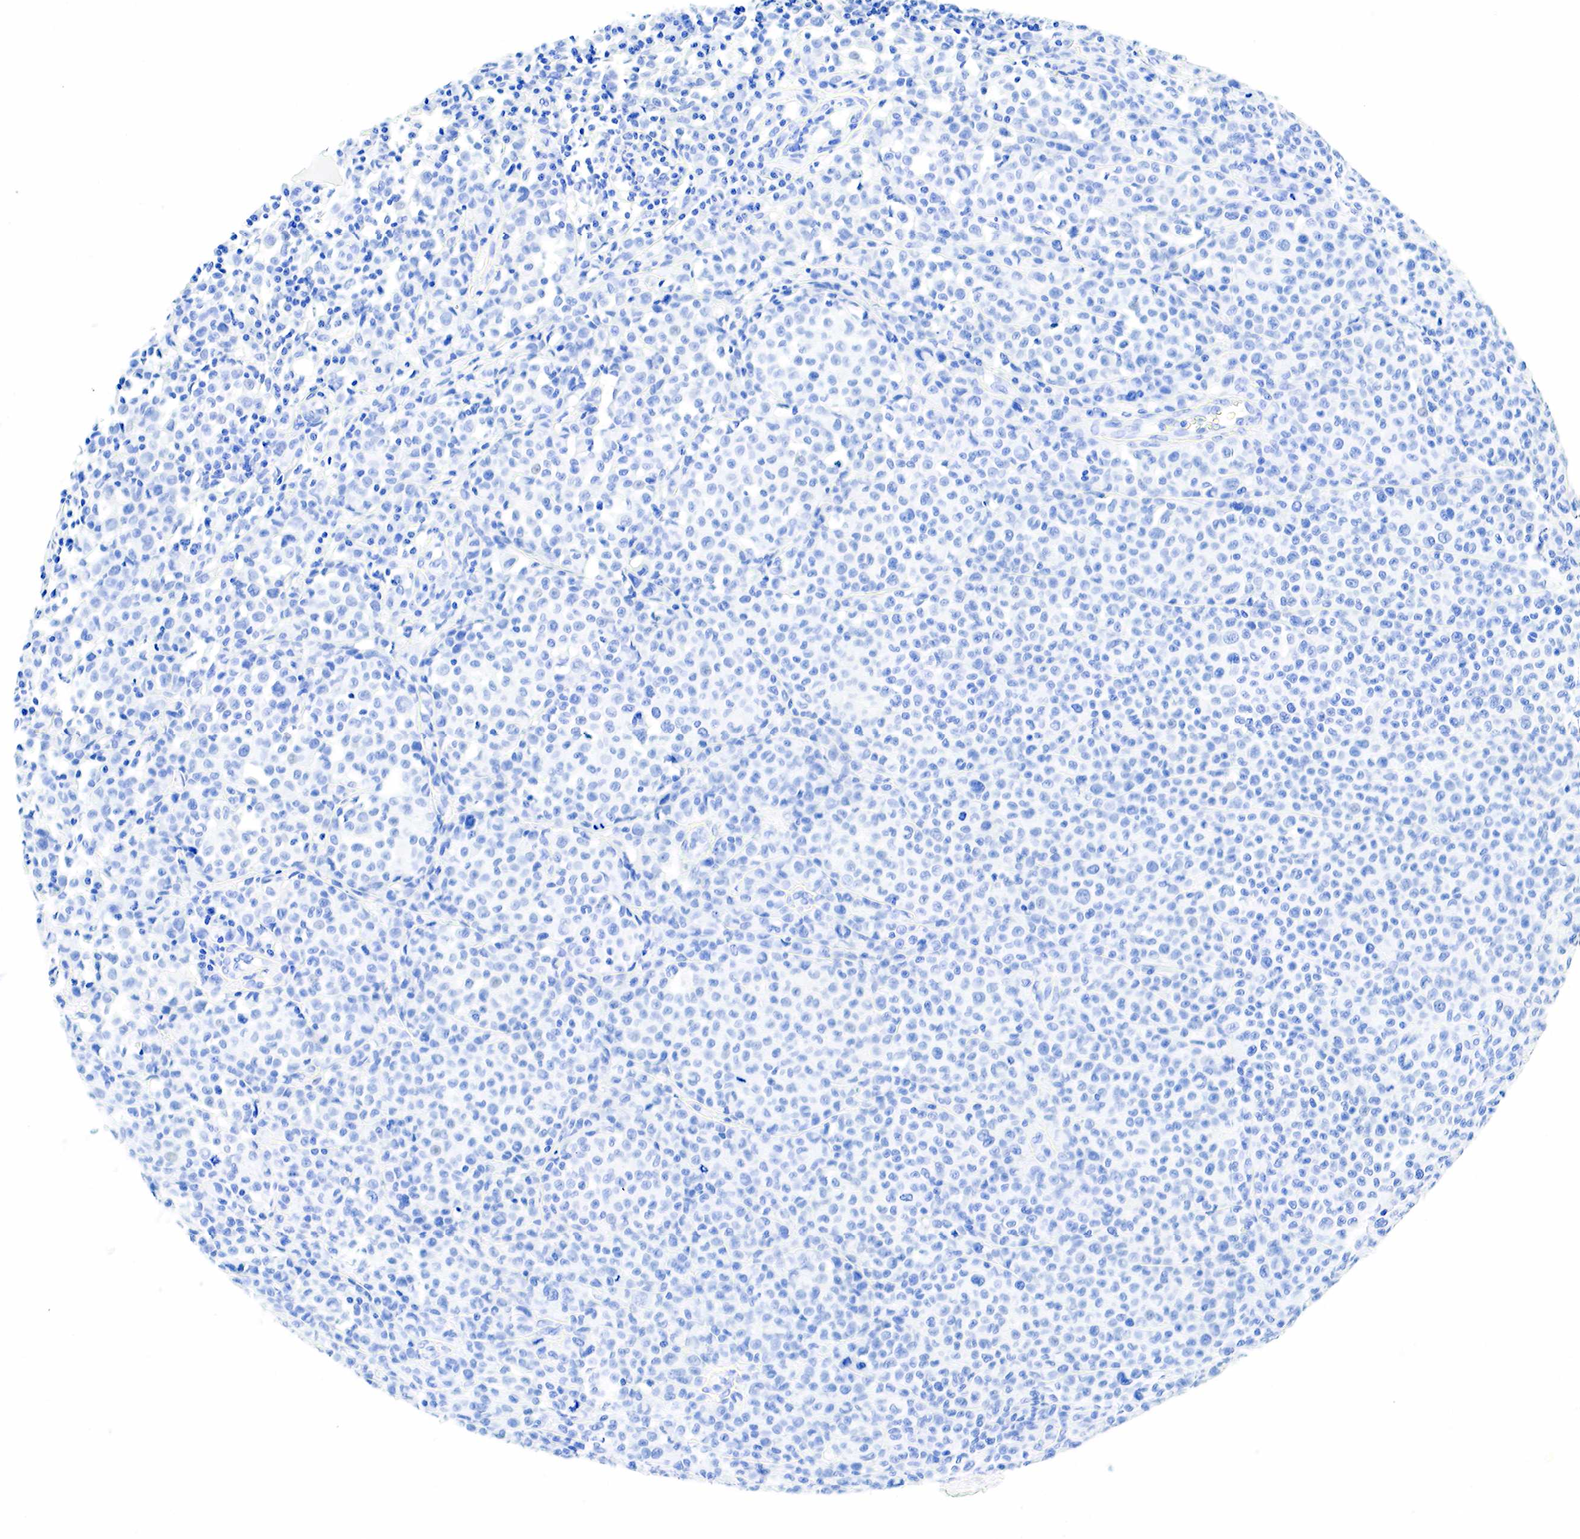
{"staining": {"intensity": "negative", "quantity": "none", "location": "none"}, "tissue": "melanoma", "cell_type": "Tumor cells", "image_type": "cancer", "snomed": [{"axis": "morphology", "description": "Malignant melanoma, Metastatic site"}, {"axis": "topography", "description": "Skin"}], "caption": "Tumor cells show no significant protein expression in melanoma.", "gene": "KRT7", "patient": {"sex": "male", "age": 32}}